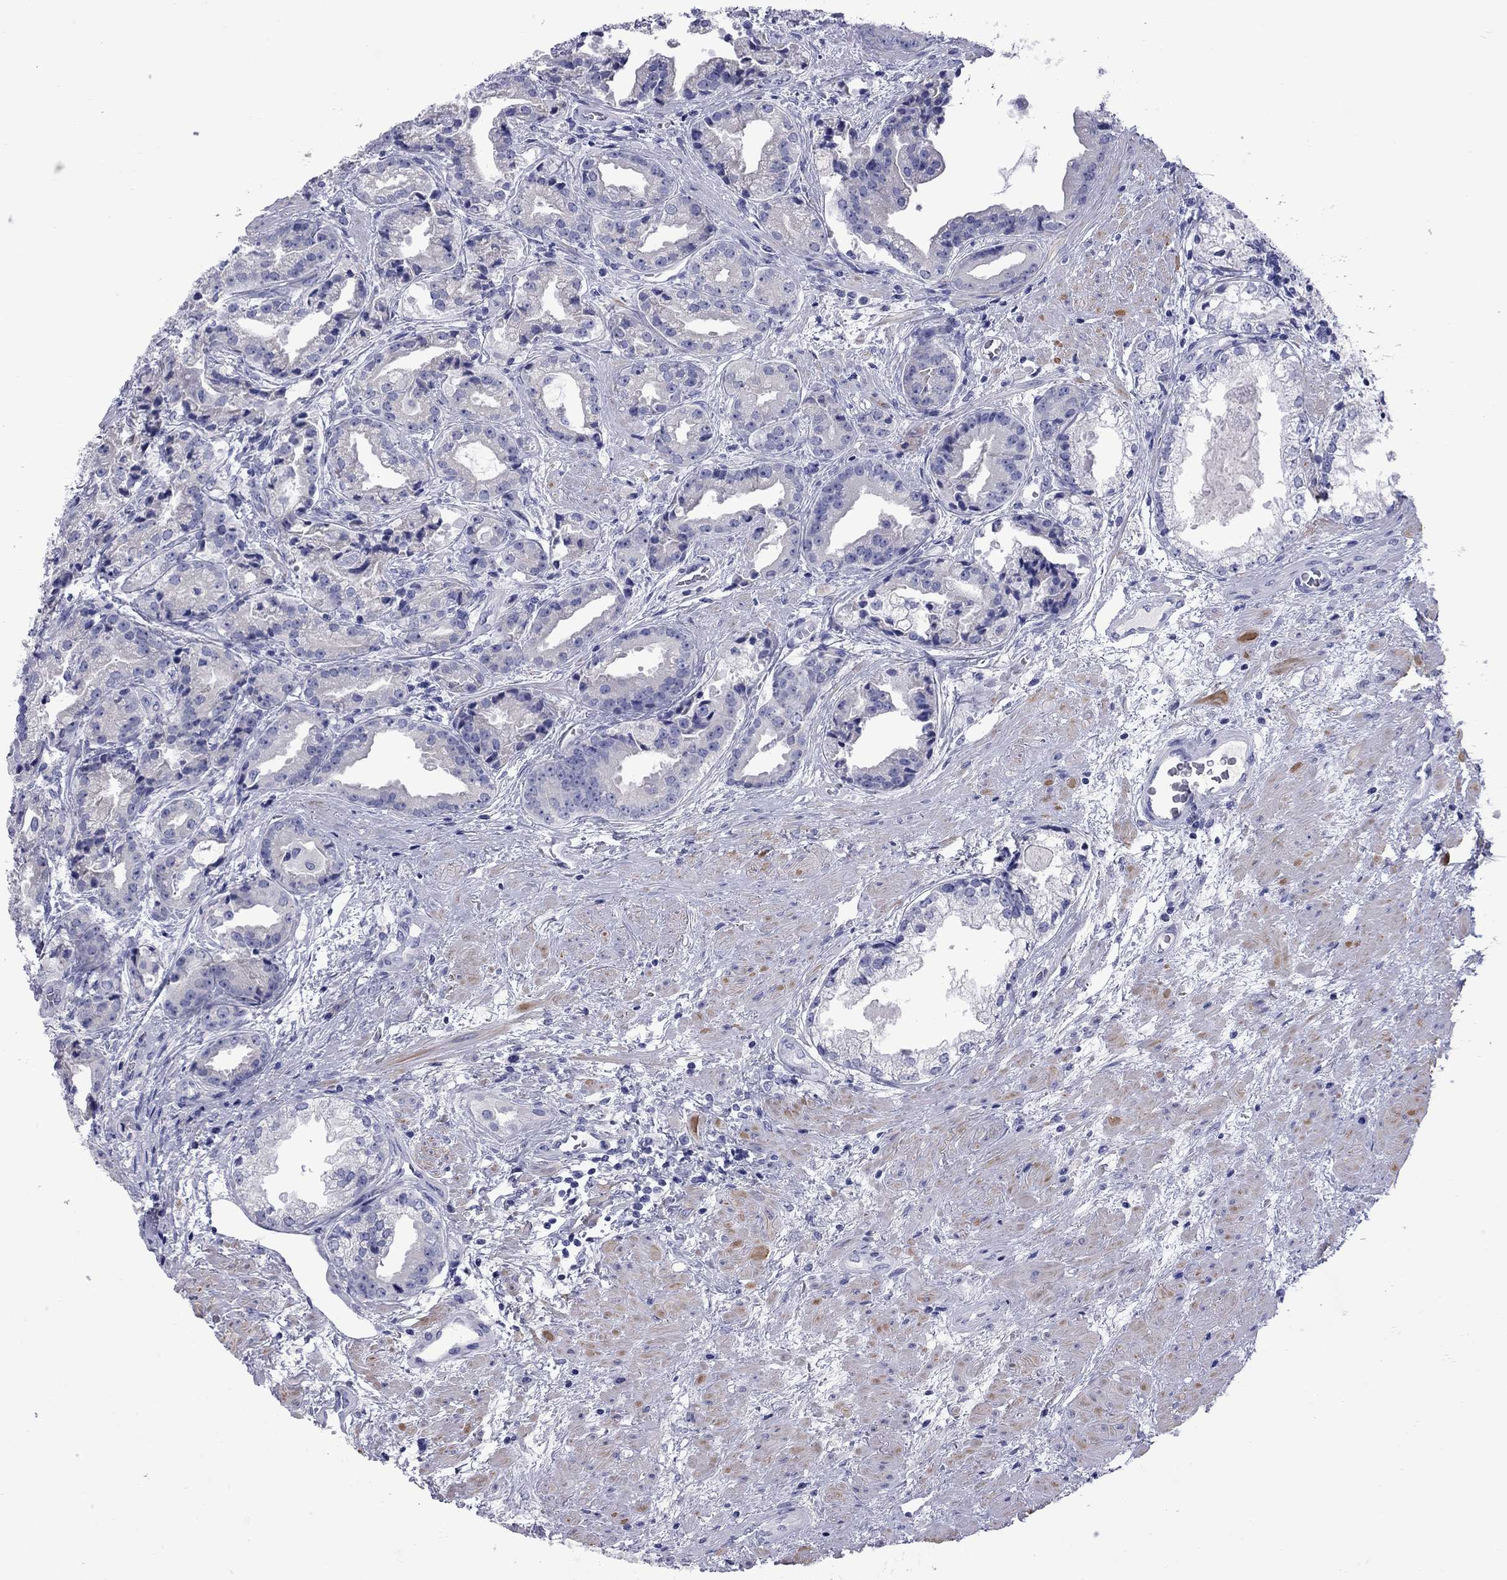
{"staining": {"intensity": "negative", "quantity": "none", "location": "none"}, "tissue": "prostate cancer", "cell_type": "Tumor cells", "image_type": "cancer", "snomed": [{"axis": "morphology", "description": "Adenocarcinoma, NOS"}, {"axis": "morphology", "description": "Adenocarcinoma, High grade"}, {"axis": "topography", "description": "Prostate"}], "caption": "DAB (3,3'-diaminobenzidine) immunohistochemical staining of human prostate high-grade adenocarcinoma demonstrates no significant staining in tumor cells. (Immunohistochemistry (ihc), brightfield microscopy, high magnification).", "gene": "EPPIN", "patient": {"sex": "male", "age": 64}}